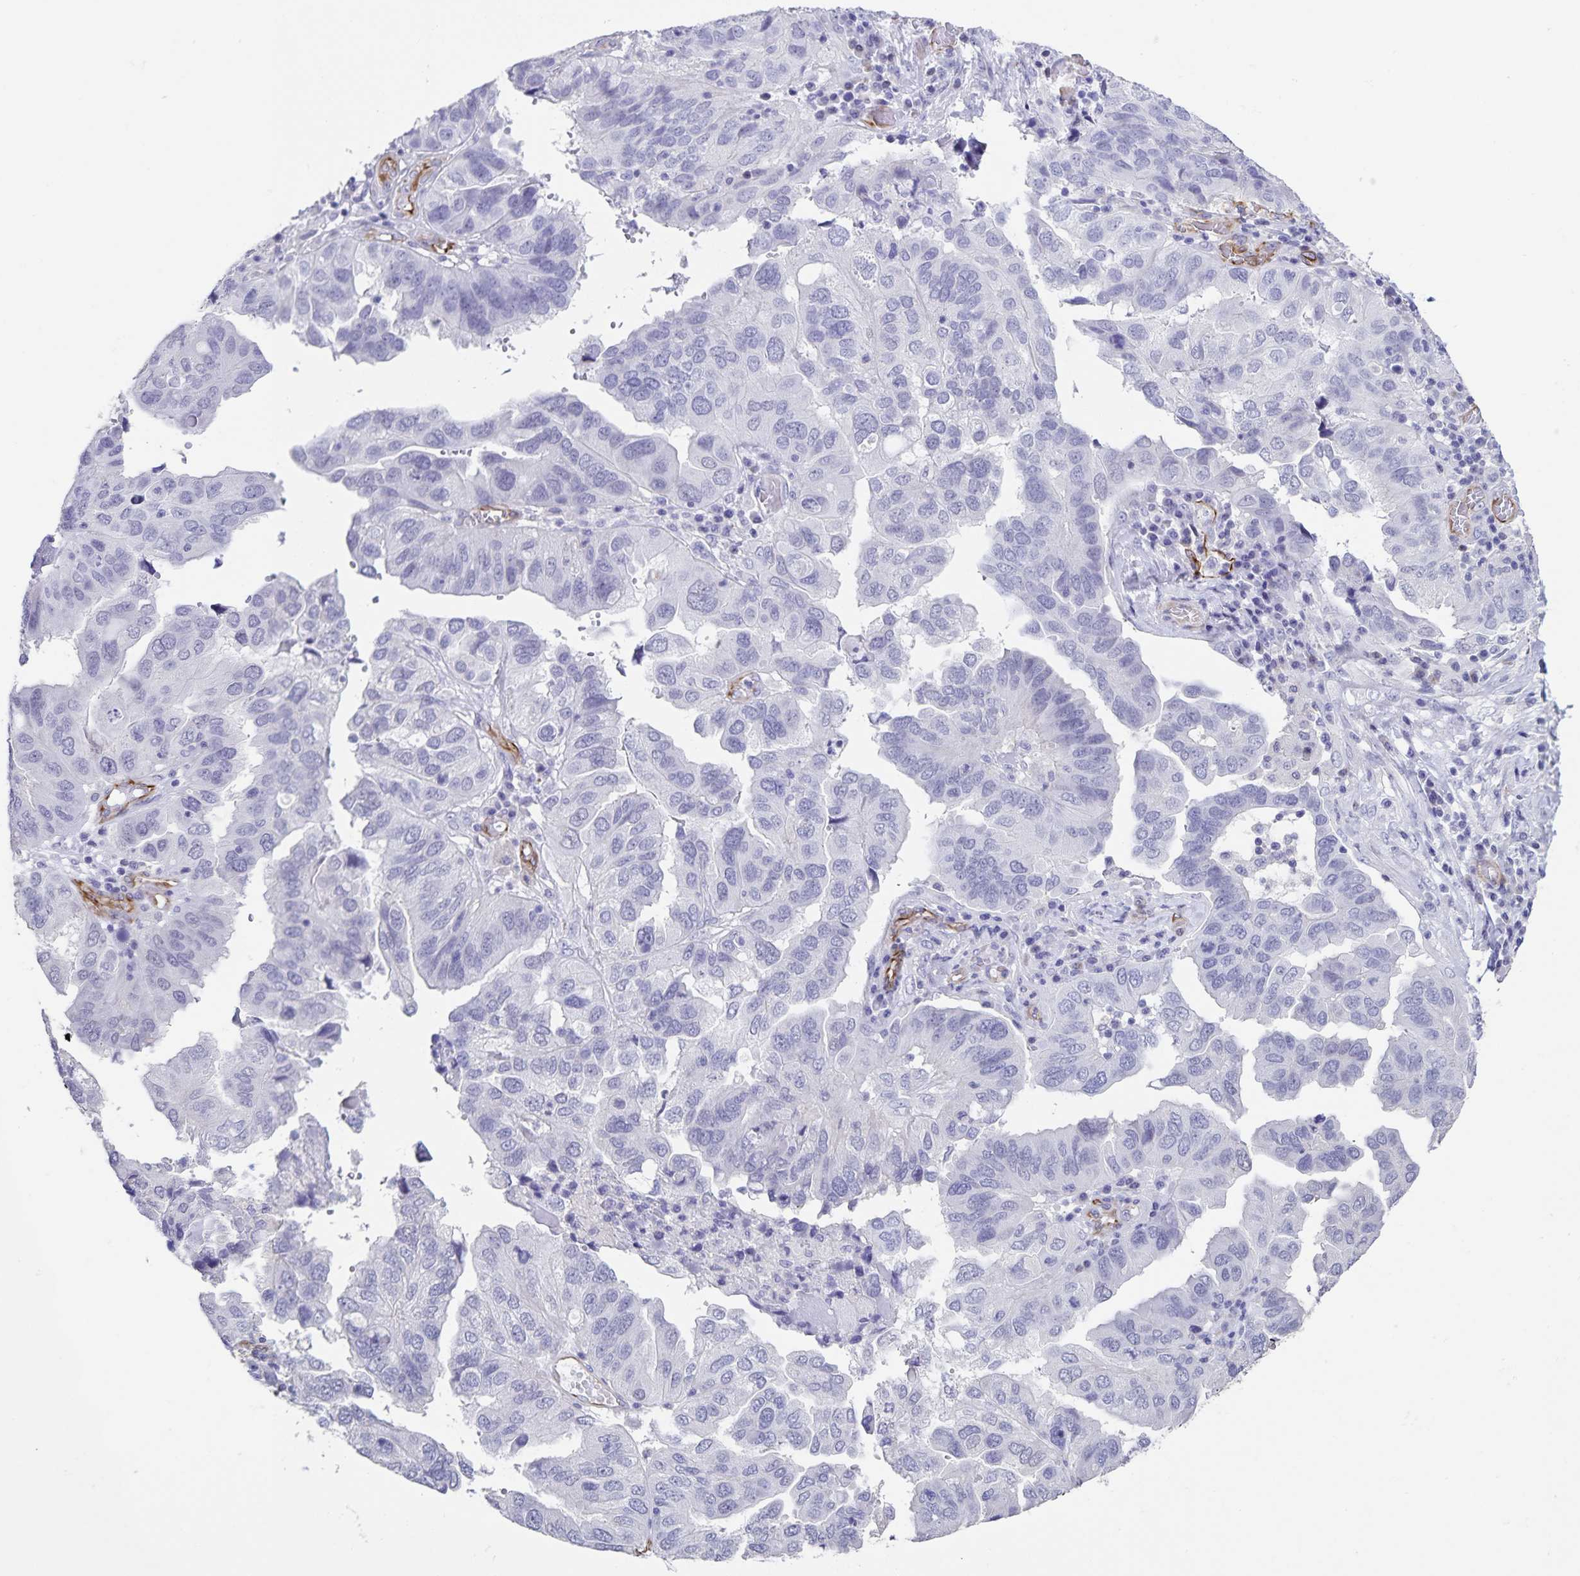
{"staining": {"intensity": "negative", "quantity": "none", "location": "none"}, "tissue": "ovarian cancer", "cell_type": "Tumor cells", "image_type": "cancer", "snomed": [{"axis": "morphology", "description": "Cystadenocarcinoma, serous, NOS"}, {"axis": "topography", "description": "Ovary"}], "caption": "Tumor cells are negative for protein expression in human serous cystadenocarcinoma (ovarian).", "gene": "SYNM", "patient": {"sex": "female", "age": 79}}